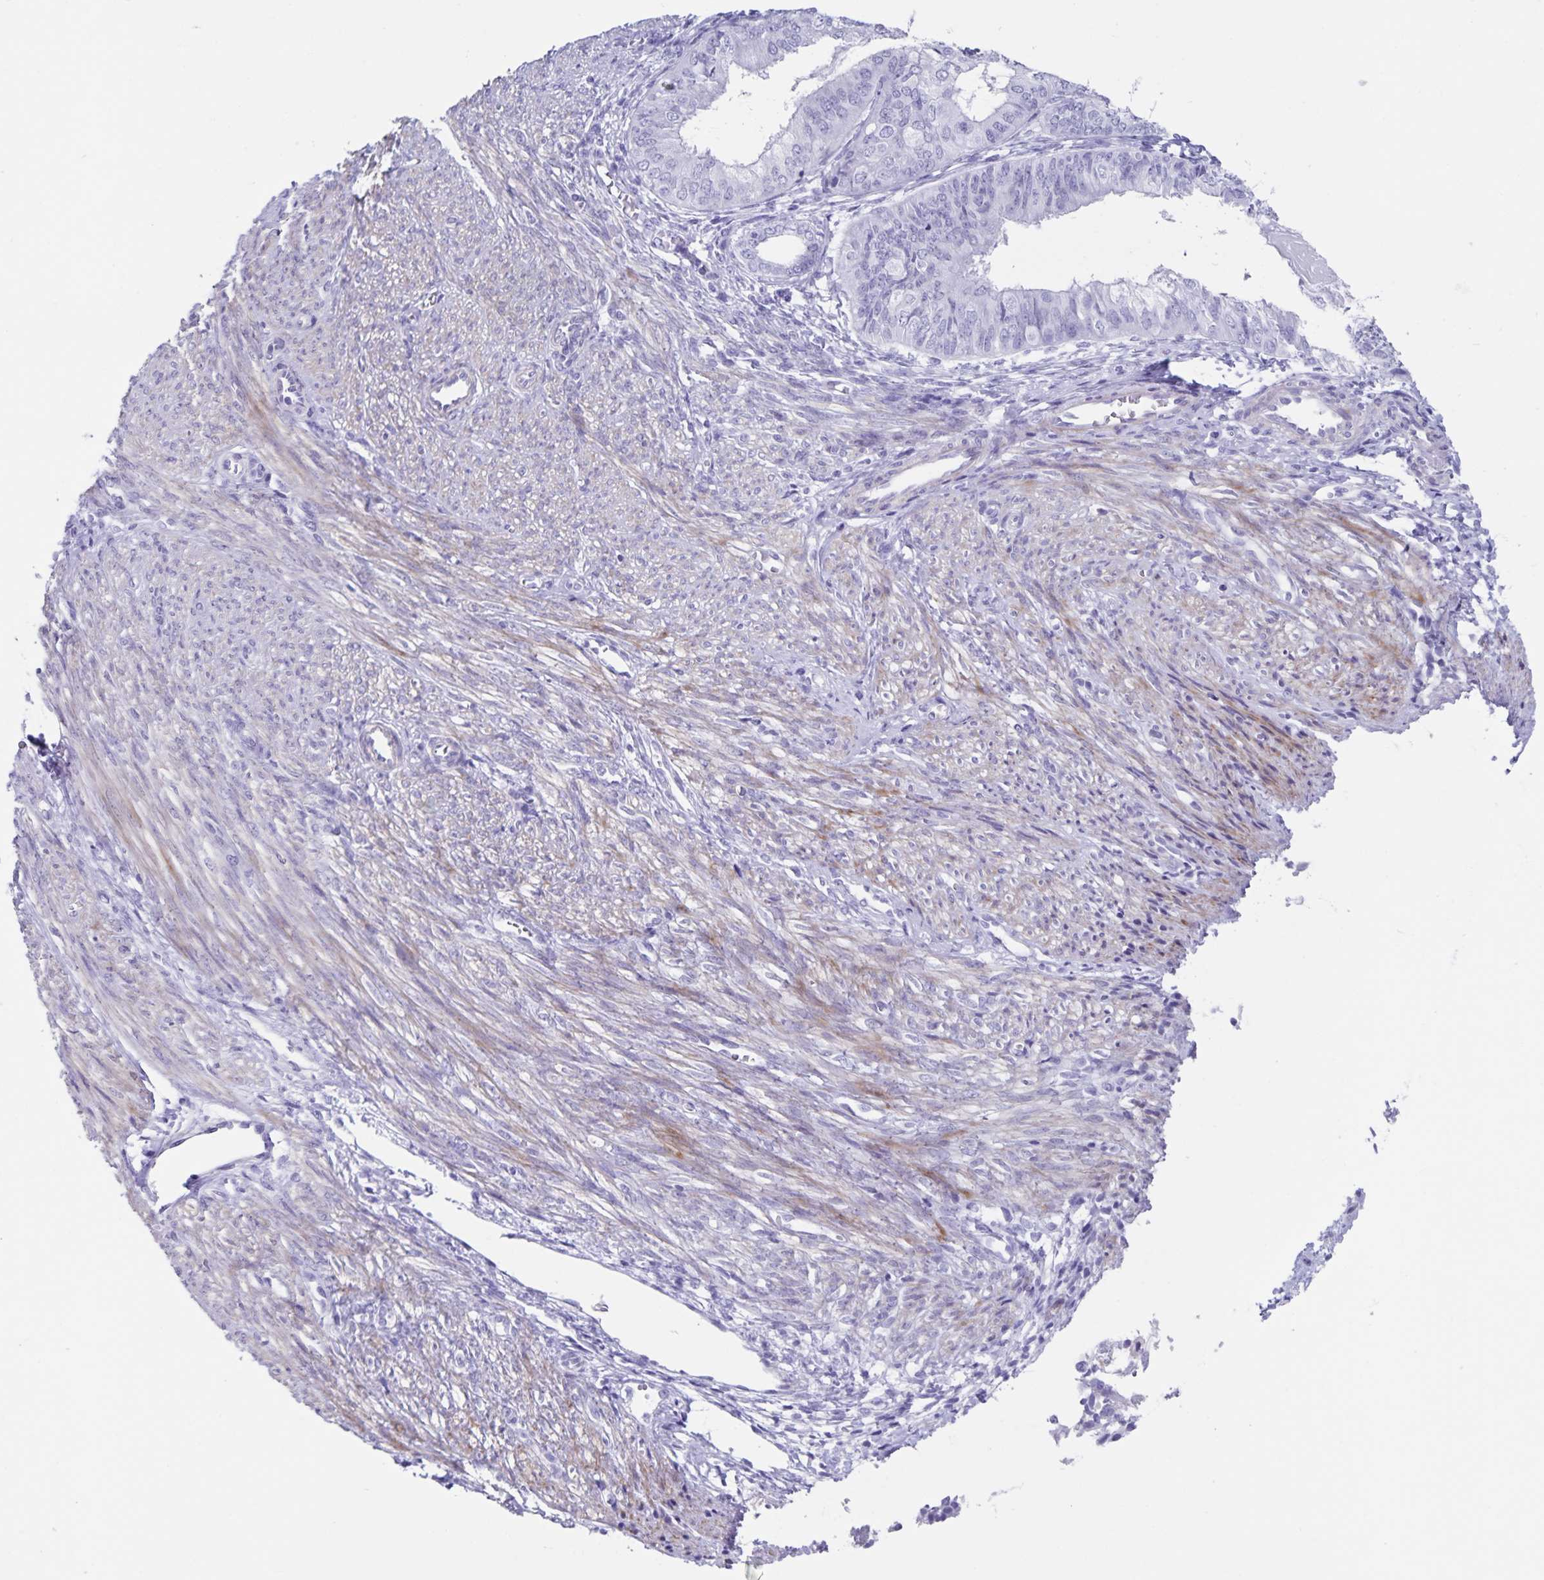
{"staining": {"intensity": "negative", "quantity": "none", "location": "none"}, "tissue": "endometrial cancer", "cell_type": "Tumor cells", "image_type": "cancer", "snomed": [{"axis": "morphology", "description": "Adenocarcinoma, NOS"}, {"axis": "topography", "description": "Endometrium"}], "caption": "This is an IHC histopathology image of human endometrial adenocarcinoma. There is no expression in tumor cells.", "gene": "C11orf42", "patient": {"sex": "female", "age": 58}}